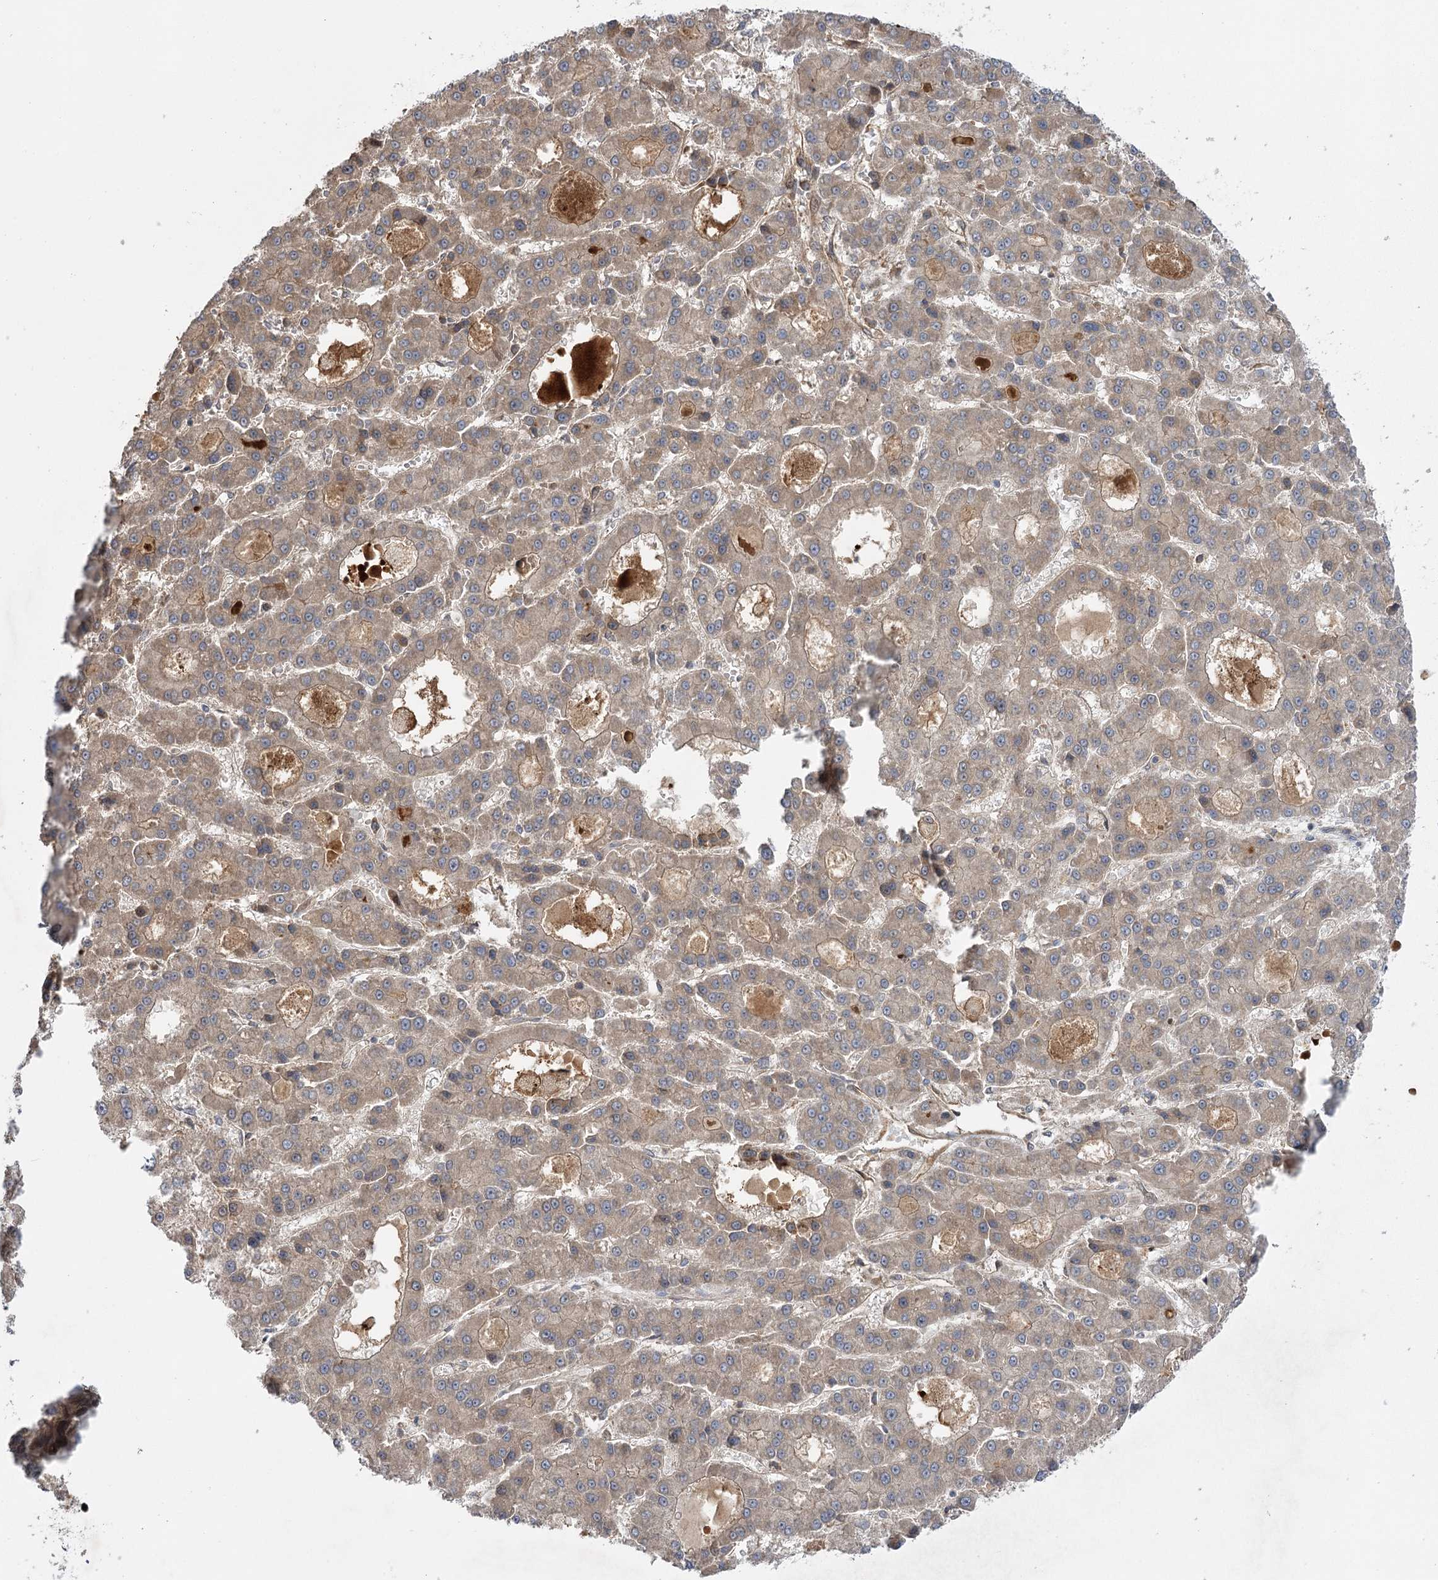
{"staining": {"intensity": "weak", "quantity": ">75%", "location": "cytoplasmic/membranous"}, "tissue": "liver cancer", "cell_type": "Tumor cells", "image_type": "cancer", "snomed": [{"axis": "morphology", "description": "Carcinoma, Hepatocellular, NOS"}, {"axis": "topography", "description": "Liver"}], "caption": "An immunohistochemistry histopathology image of tumor tissue is shown. Protein staining in brown labels weak cytoplasmic/membranous positivity in liver cancer (hepatocellular carcinoma) within tumor cells.", "gene": "KCNN2", "patient": {"sex": "male", "age": 70}}